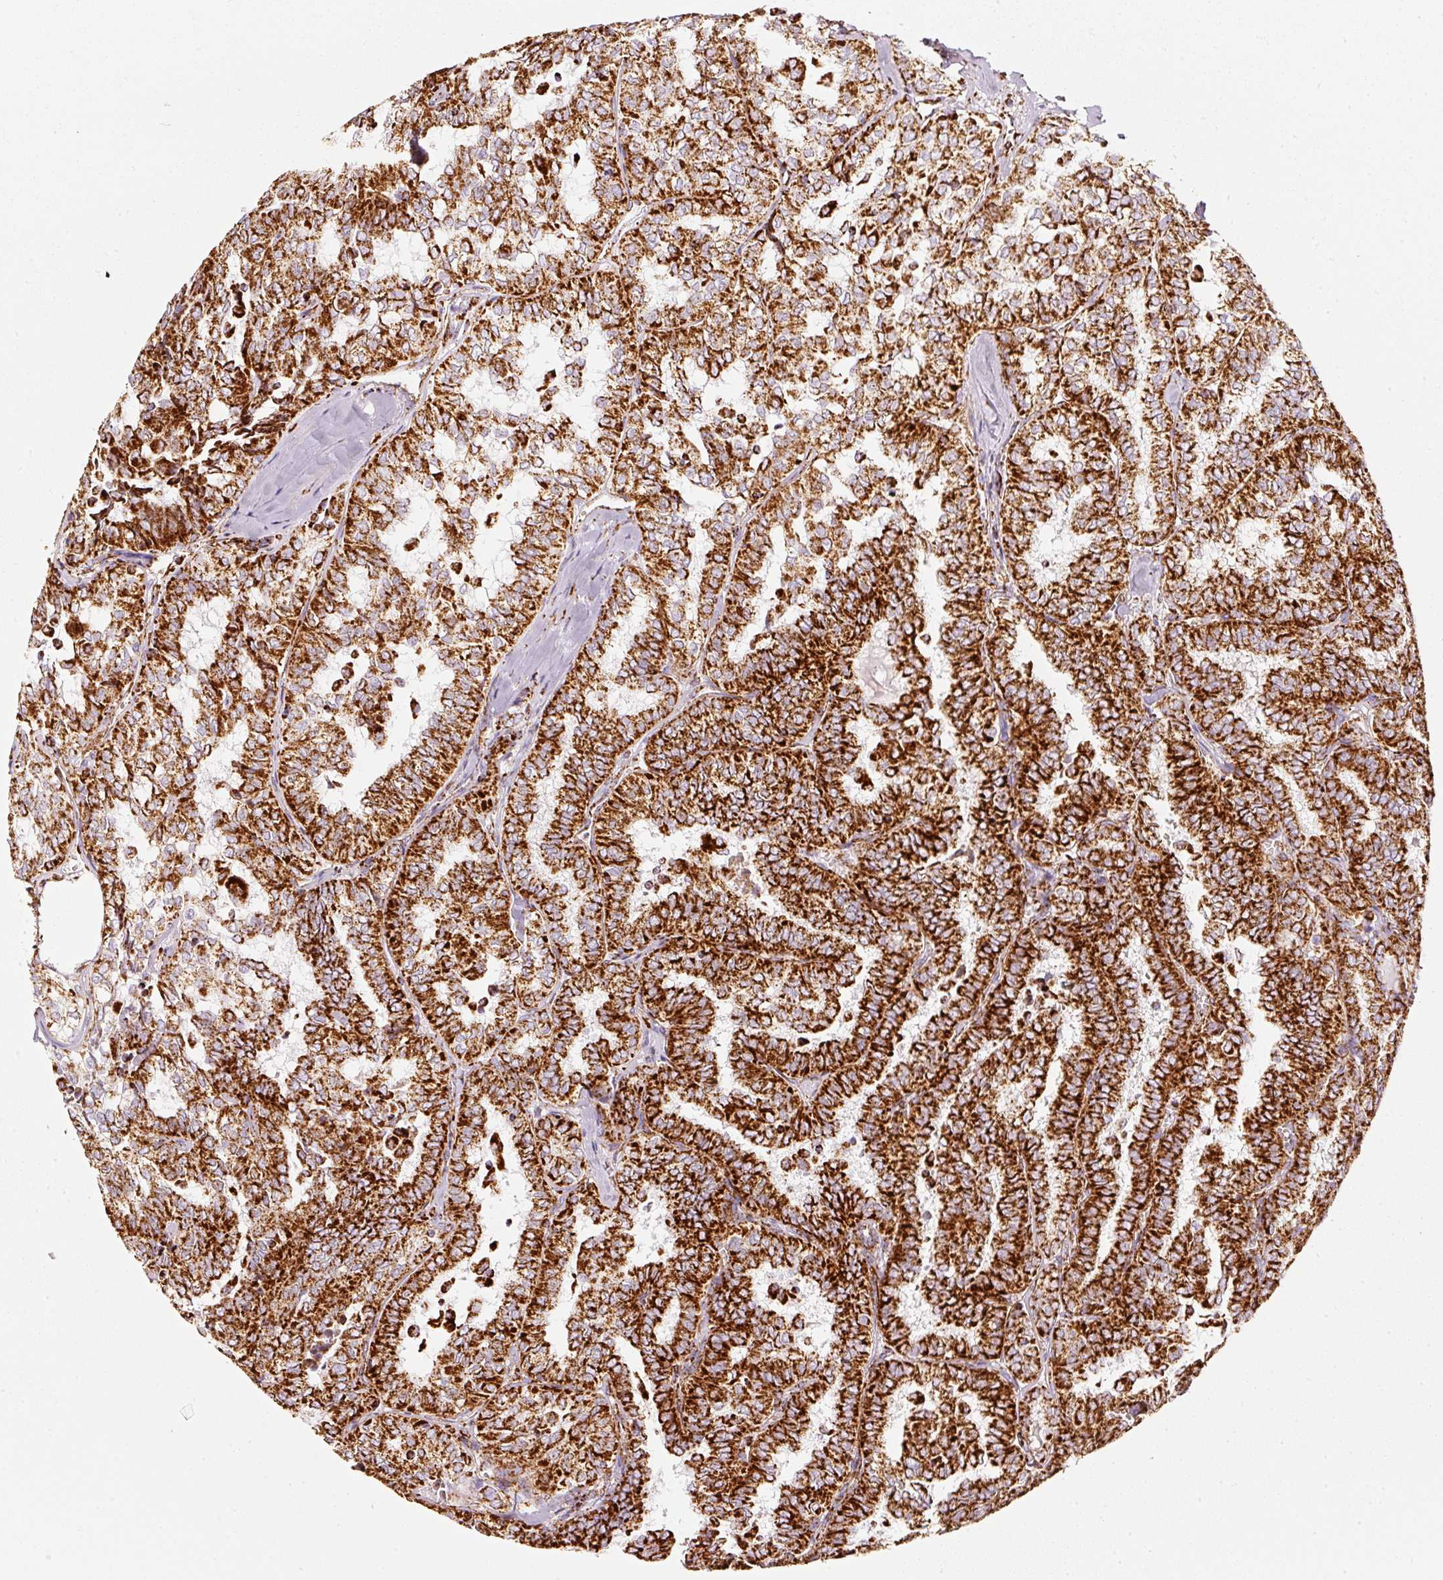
{"staining": {"intensity": "strong", "quantity": ">75%", "location": "cytoplasmic/membranous"}, "tissue": "thyroid cancer", "cell_type": "Tumor cells", "image_type": "cancer", "snomed": [{"axis": "morphology", "description": "Papillary adenocarcinoma, NOS"}, {"axis": "topography", "description": "Thyroid gland"}], "caption": "Protein positivity by IHC displays strong cytoplasmic/membranous expression in about >75% of tumor cells in thyroid cancer (papillary adenocarcinoma).", "gene": "MT-CO2", "patient": {"sex": "female", "age": 30}}